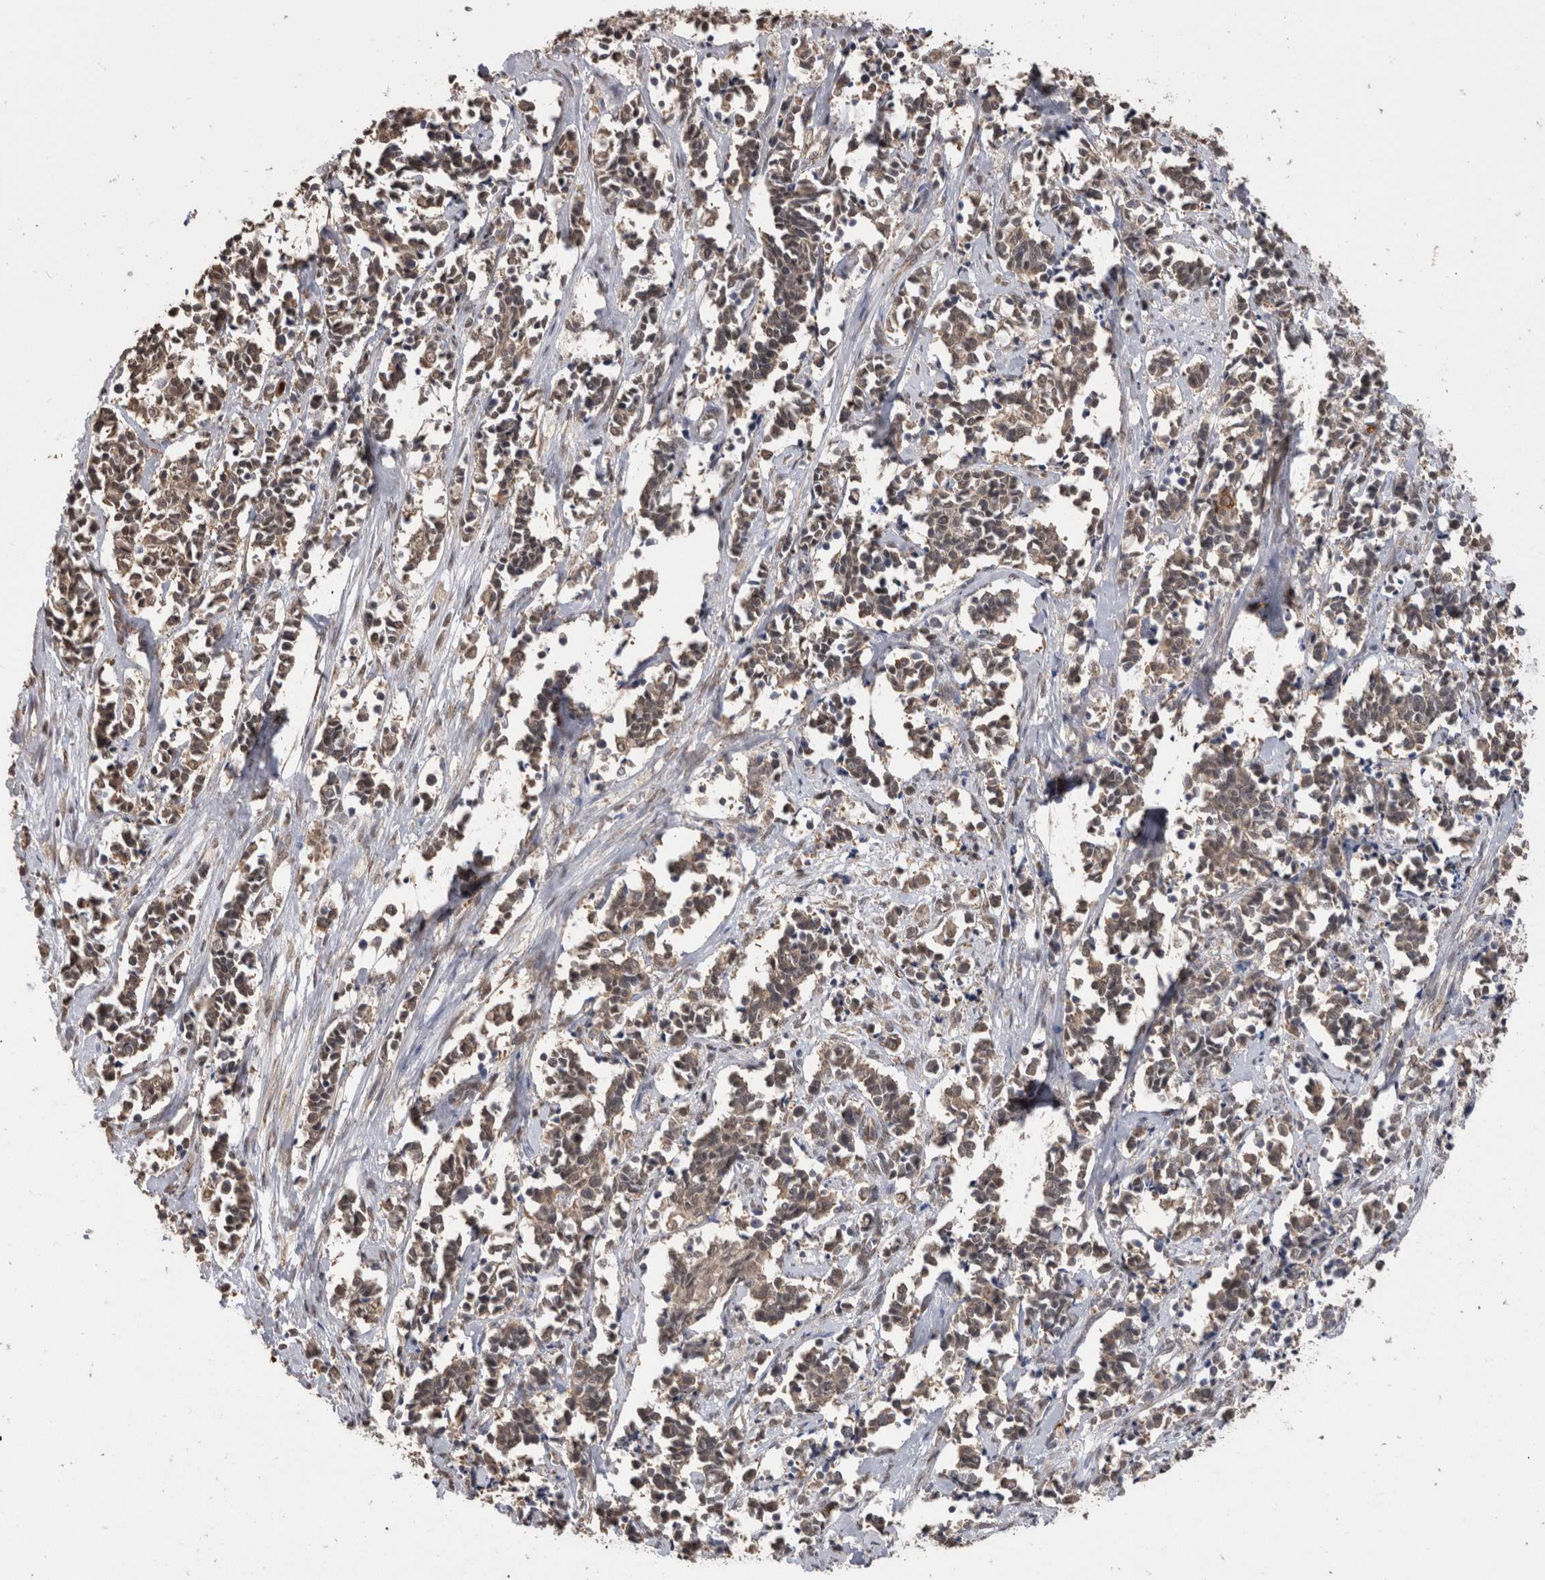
{"staining": {"intensity": "weak", "quantity": "25%-75%", "location": "cytoplasmic/membranous"}, "tissue": "cervical cancer", "cell_type": "Tumor cells", "image_type": "cancer", "snomed": [{"axis": "morphology", "description": "Squamous cell carcinoma, NOS"}, {"axis": "topography", "description": "Cervix"}], "caption": "This image exhibits IHC staining of human cervical cancer, with low weak cytoplasmic/membranous expression in about 25%-75% of tumor cells.", "gene": "PAK4", "patient": {"sex": "female", "age": 35}}